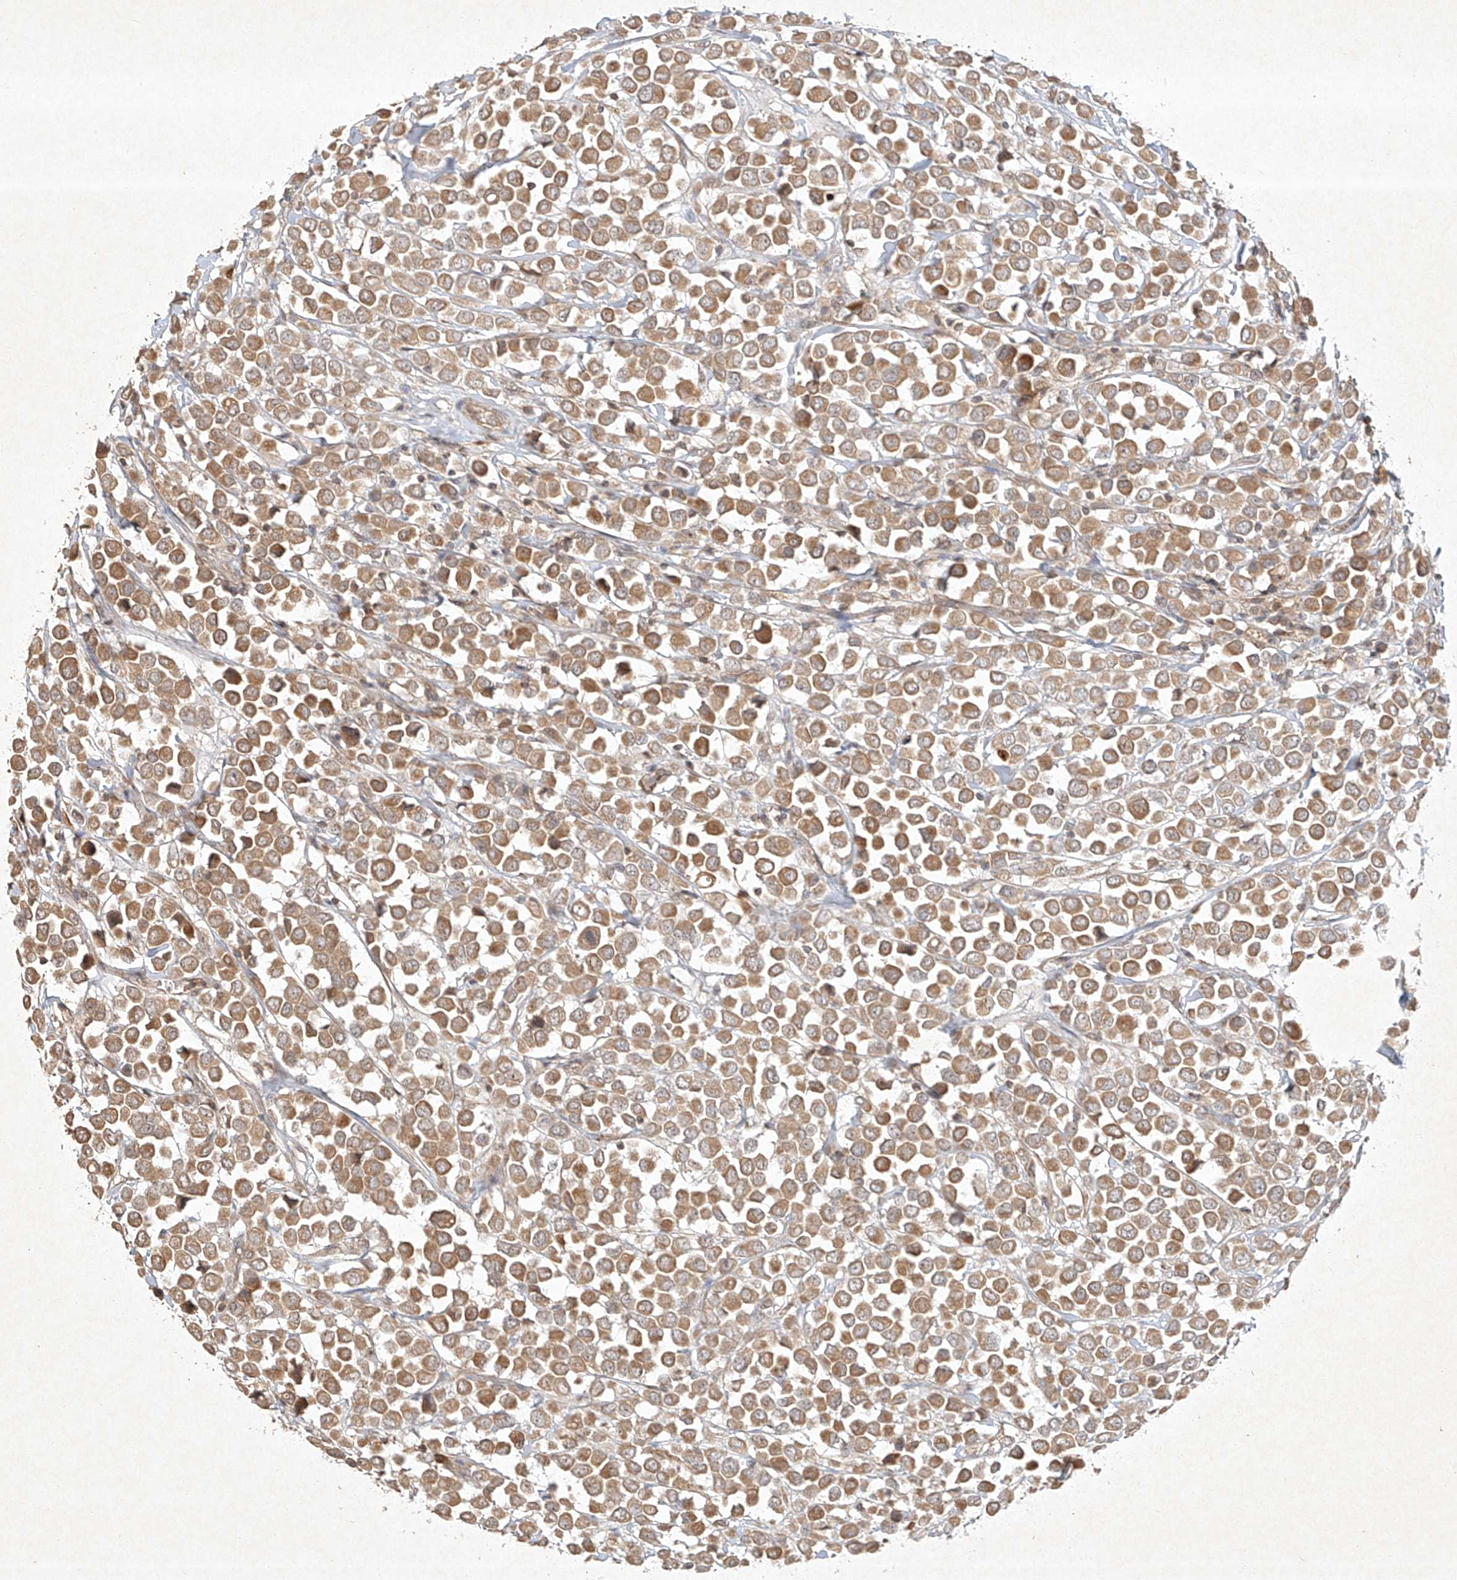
{"staining": {"intensity": "moderate", "quantity": ">75%", "location": "cytoplasmic/membranous"}, "tissue": "breast cancer", "cell_type": "Tumor cells", "image_type": "cancer", "snomed": [{"axis": "morphology", "description": "Duct carcinoma"}, {"axis": "topography", "description": "Breast"}], "caption": "Moderate cytoplasmic/membranous expression is identified in about >75% of tumor cells in breast invasive ductal carcinoma. (brown staining indicates protein expression, while blue staining denotes nuclei).", "gene": "BTRC", "patient": {"sex": "female", "age": 61}}